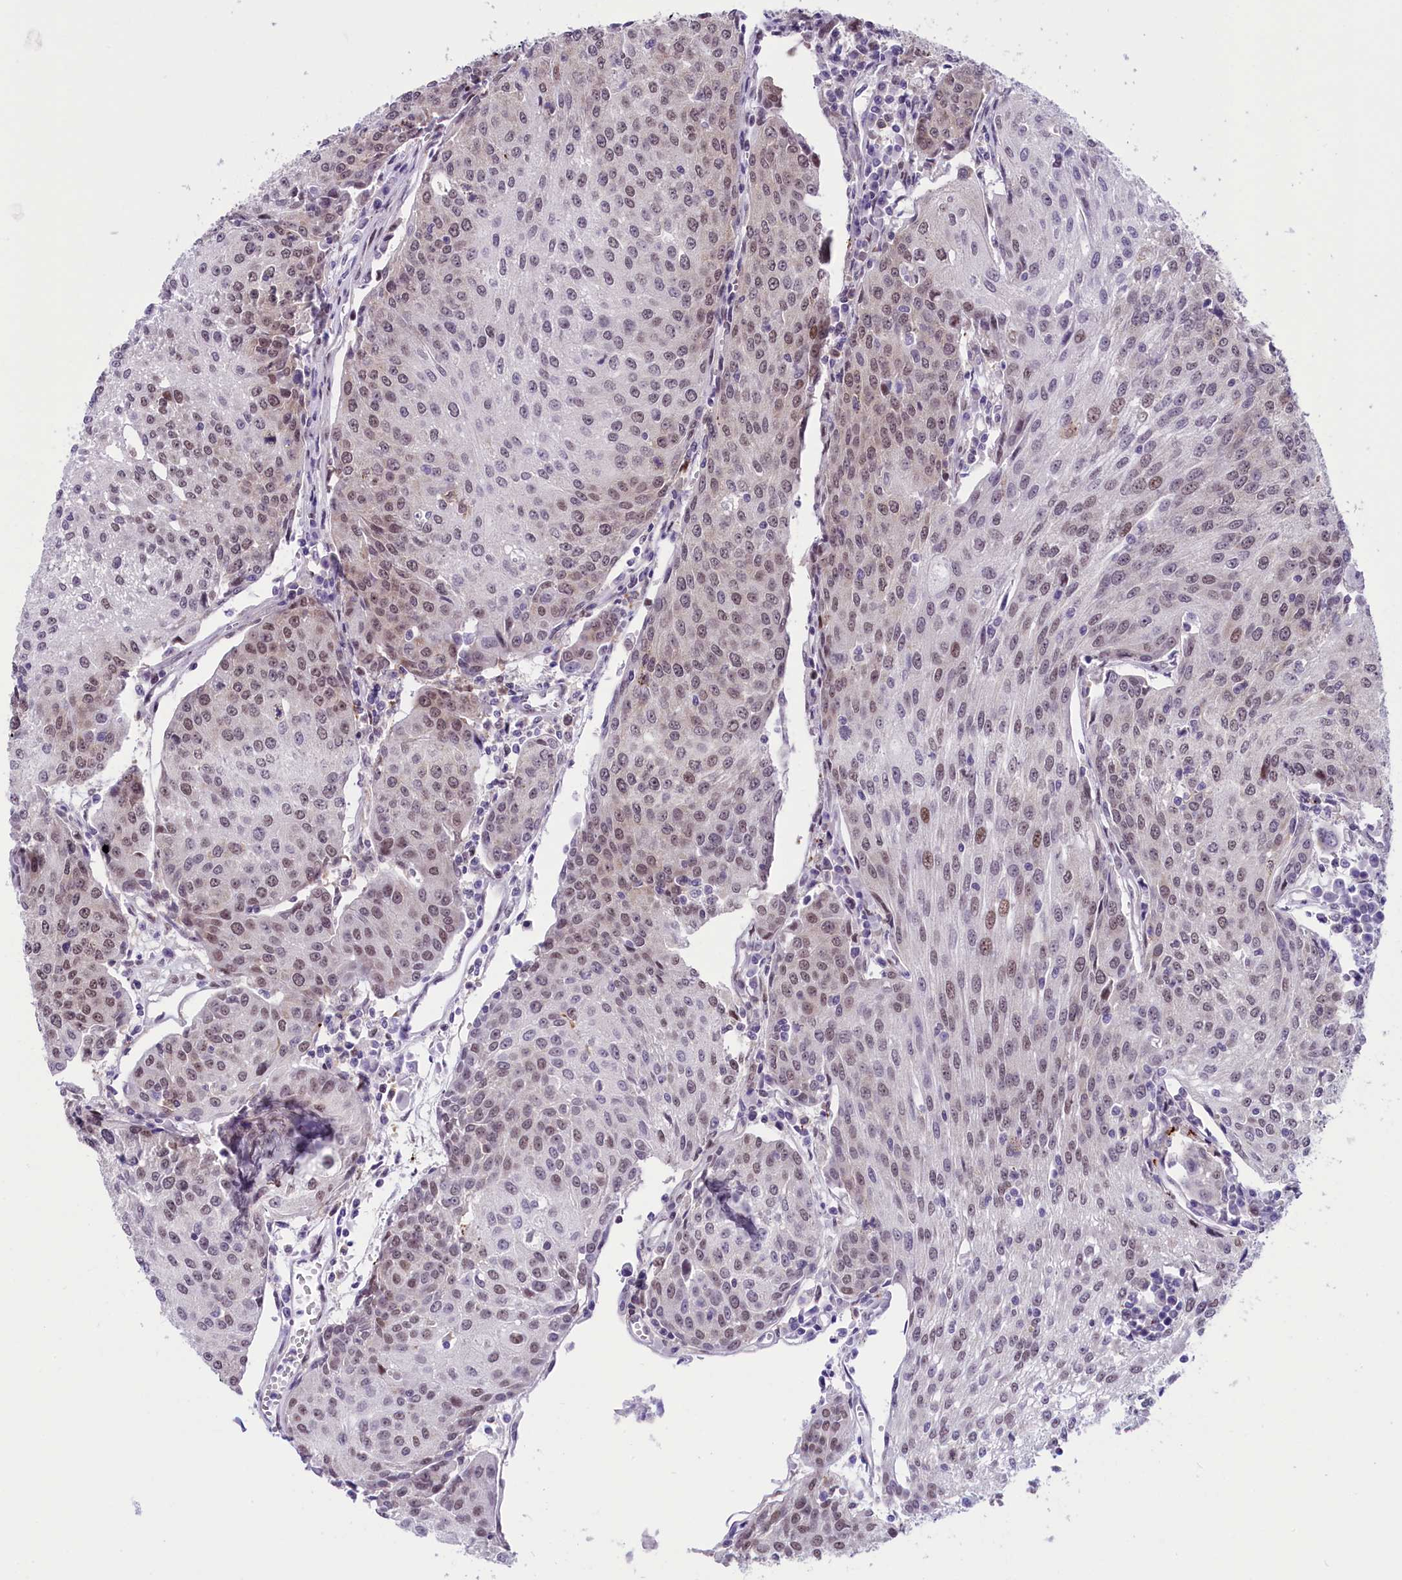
{"staining": {"intensity": "weak", "quantity": "<25%", "location": "nuclear"}, "tissue": "urothelial cancer", "cell_type": "Tumor cells", "image_type": "cancer", "snomed": [{"axis": "morphology", "description": "Urothelial carcinoma, High grade"}, {"axis": "topography", "description": "Urinary bladder"}], "caption": "IHC photomicrograph of human urothelial cancer stained for a protein (brown), which demonstrates no staining in tumor cells.", "gene": "RPS6KB1", "patient": {"sex": "female", "age": 85}}